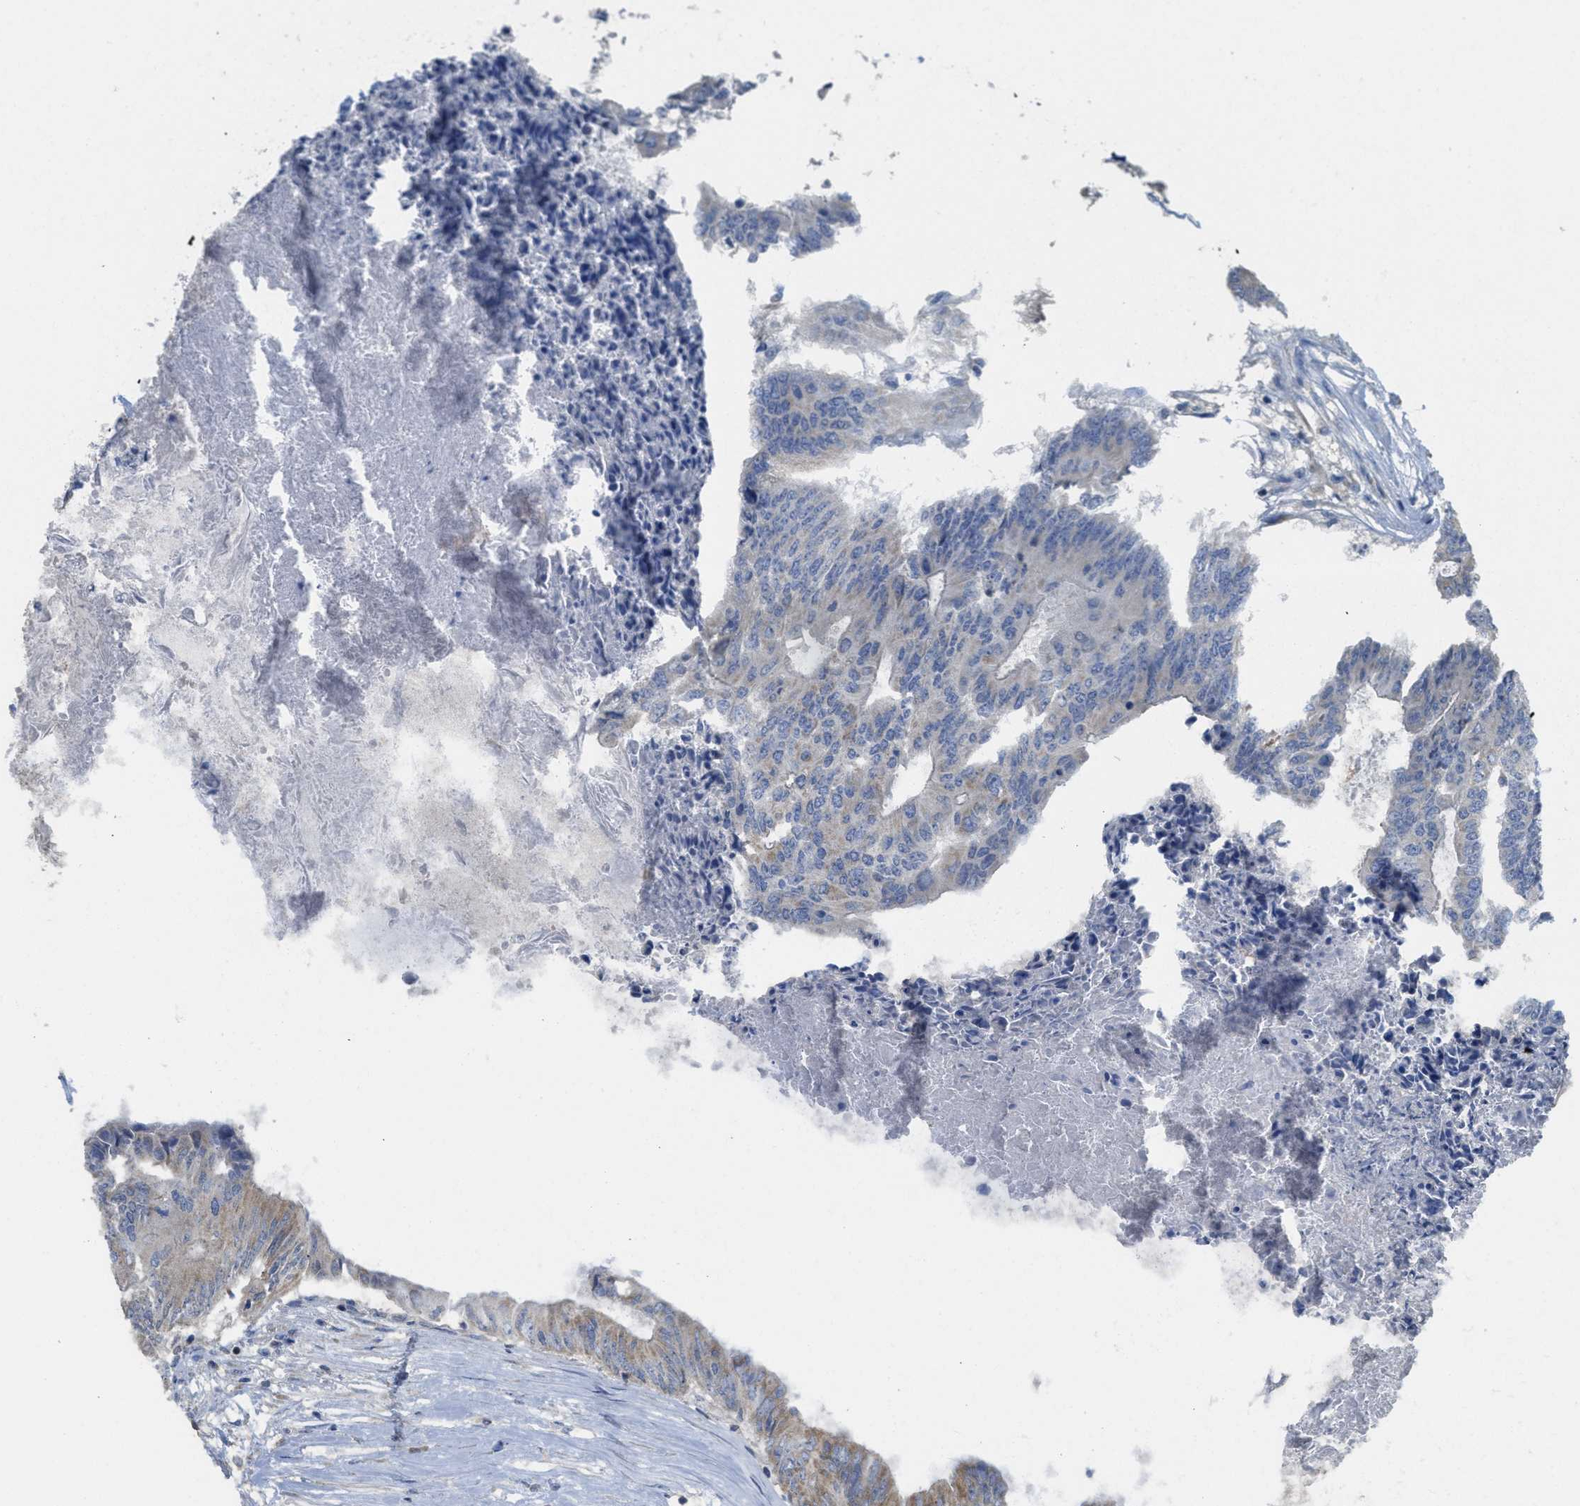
{"staining": {"intensity": "moderate", "quantity": "<25%", "location": "cytoplasmic/membranous"}, "tissue": "colorectal cancer", "cell_type": "Tumor cells", "image_type": "cancer", "snomed": [{"axis": "morphology", "description": "Adenocarcinoma, NOS"}, {"axis": "topography", "description": "Rectum"}], "caption": "Immunohistochemistry photomicrograph of neoplastic tissue: colorectal cancer stained using immunohistochemistry (IHC) demonstrates low levels of moderate protein expression localized specifically in the cytoplasmic/membranous of tumor cells, appearing as a cytoplasmic/membranous brown color.", "gene": "SFXN2", "patient": {"sex": "male", "age": 63}}